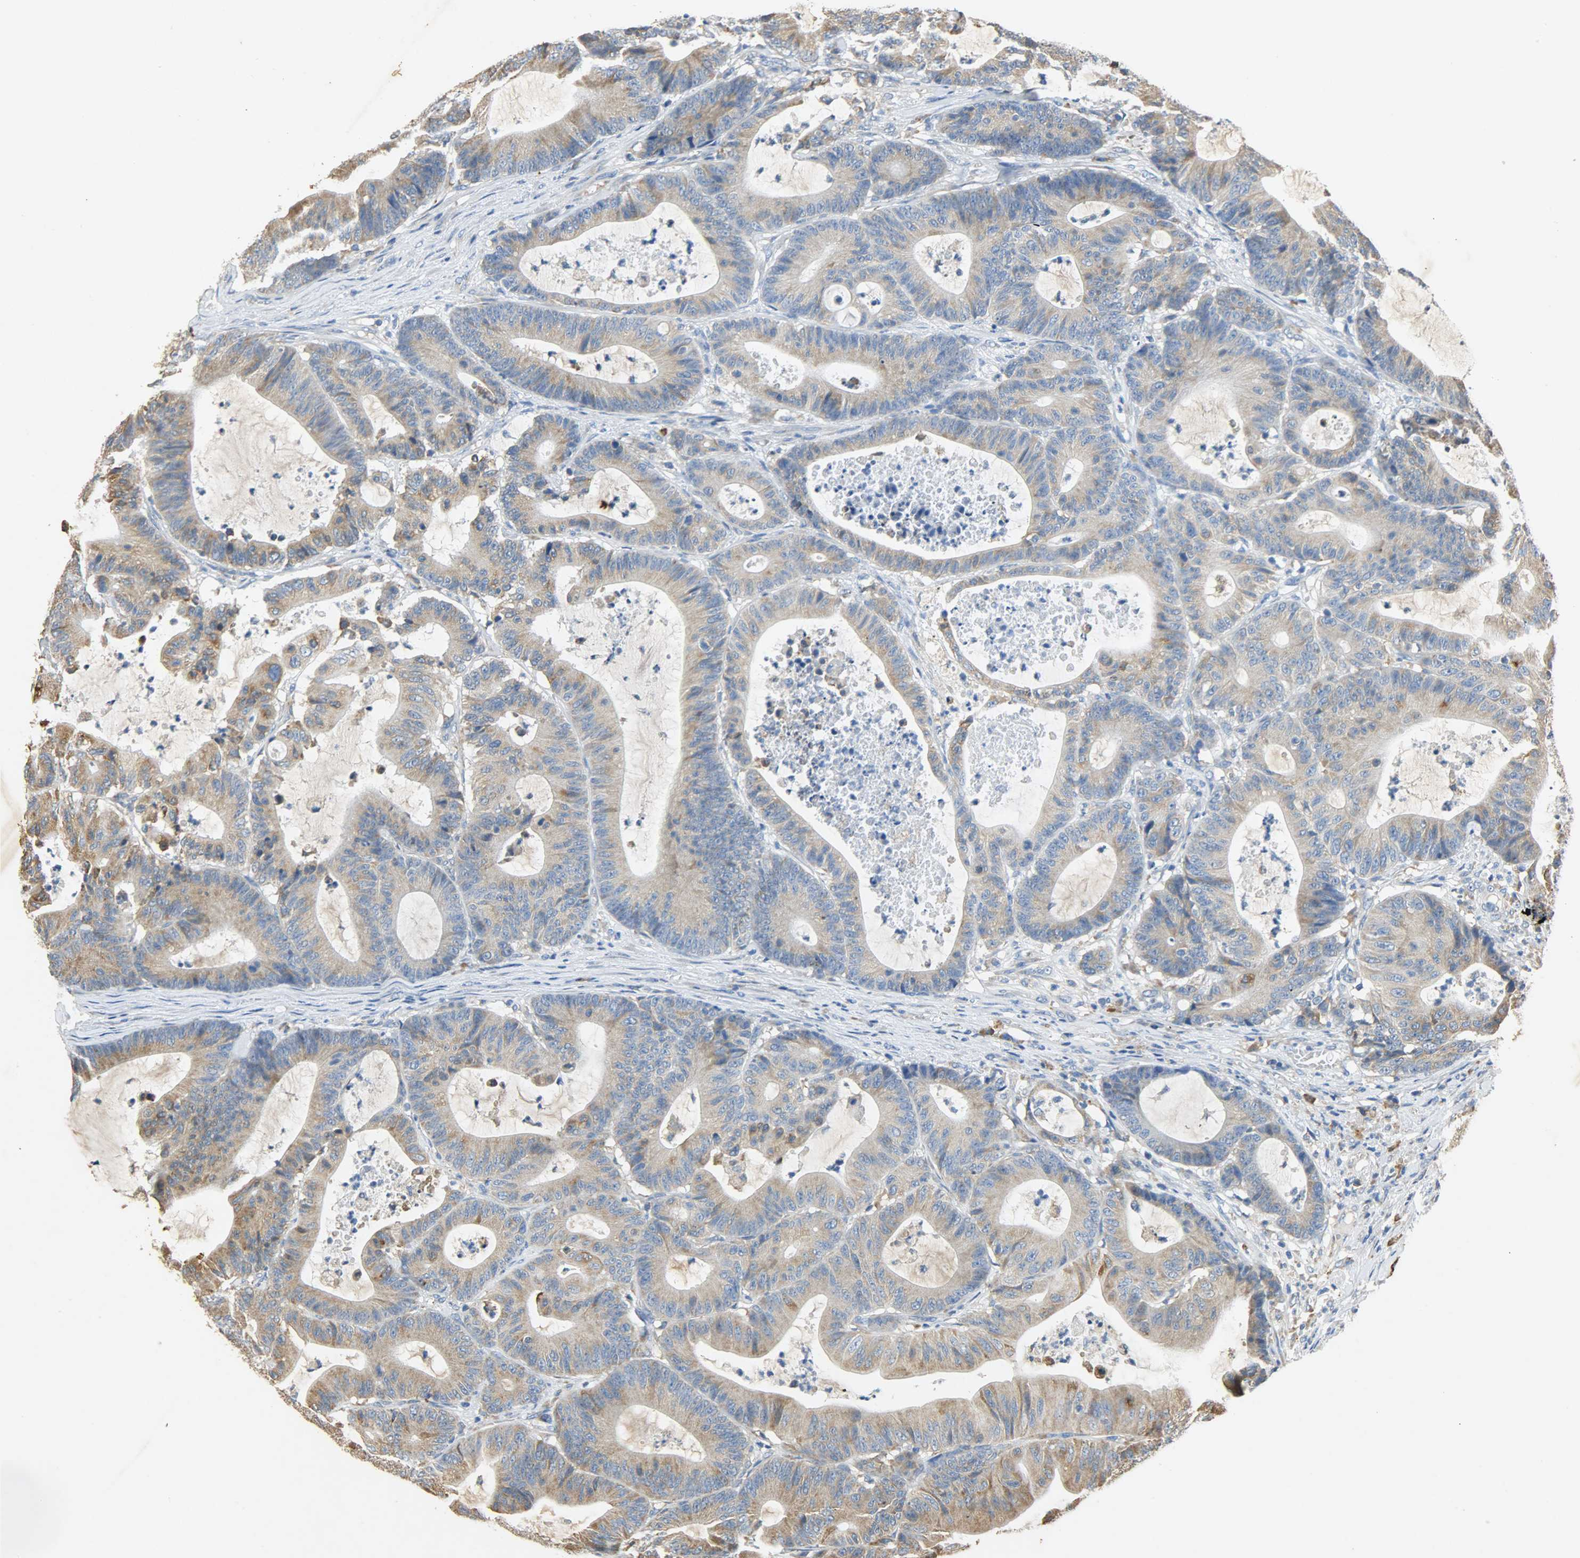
{"staining": {"intensity": "moderate", "quantity": ">75%", "location": "cytoplasmic/membranous"}, "tissue": "colorectal cancer", "cell_type": "Tumor cells", "image_type": "cancer", "snomed": [{"axis": "morphology", "description": "Adenocarcinoma, NOS"}, {"axis": "topography", "description": "Colon"}], "caption": "Immunohistochemical staining of colorectal cancer (adenocarcinoma) demonstrates moderate cytoplasmic/membranous protein expression in about >75% of tumor cells.", "gene": "HSPA5", "patient": {"sex": "female", "age": 84}}